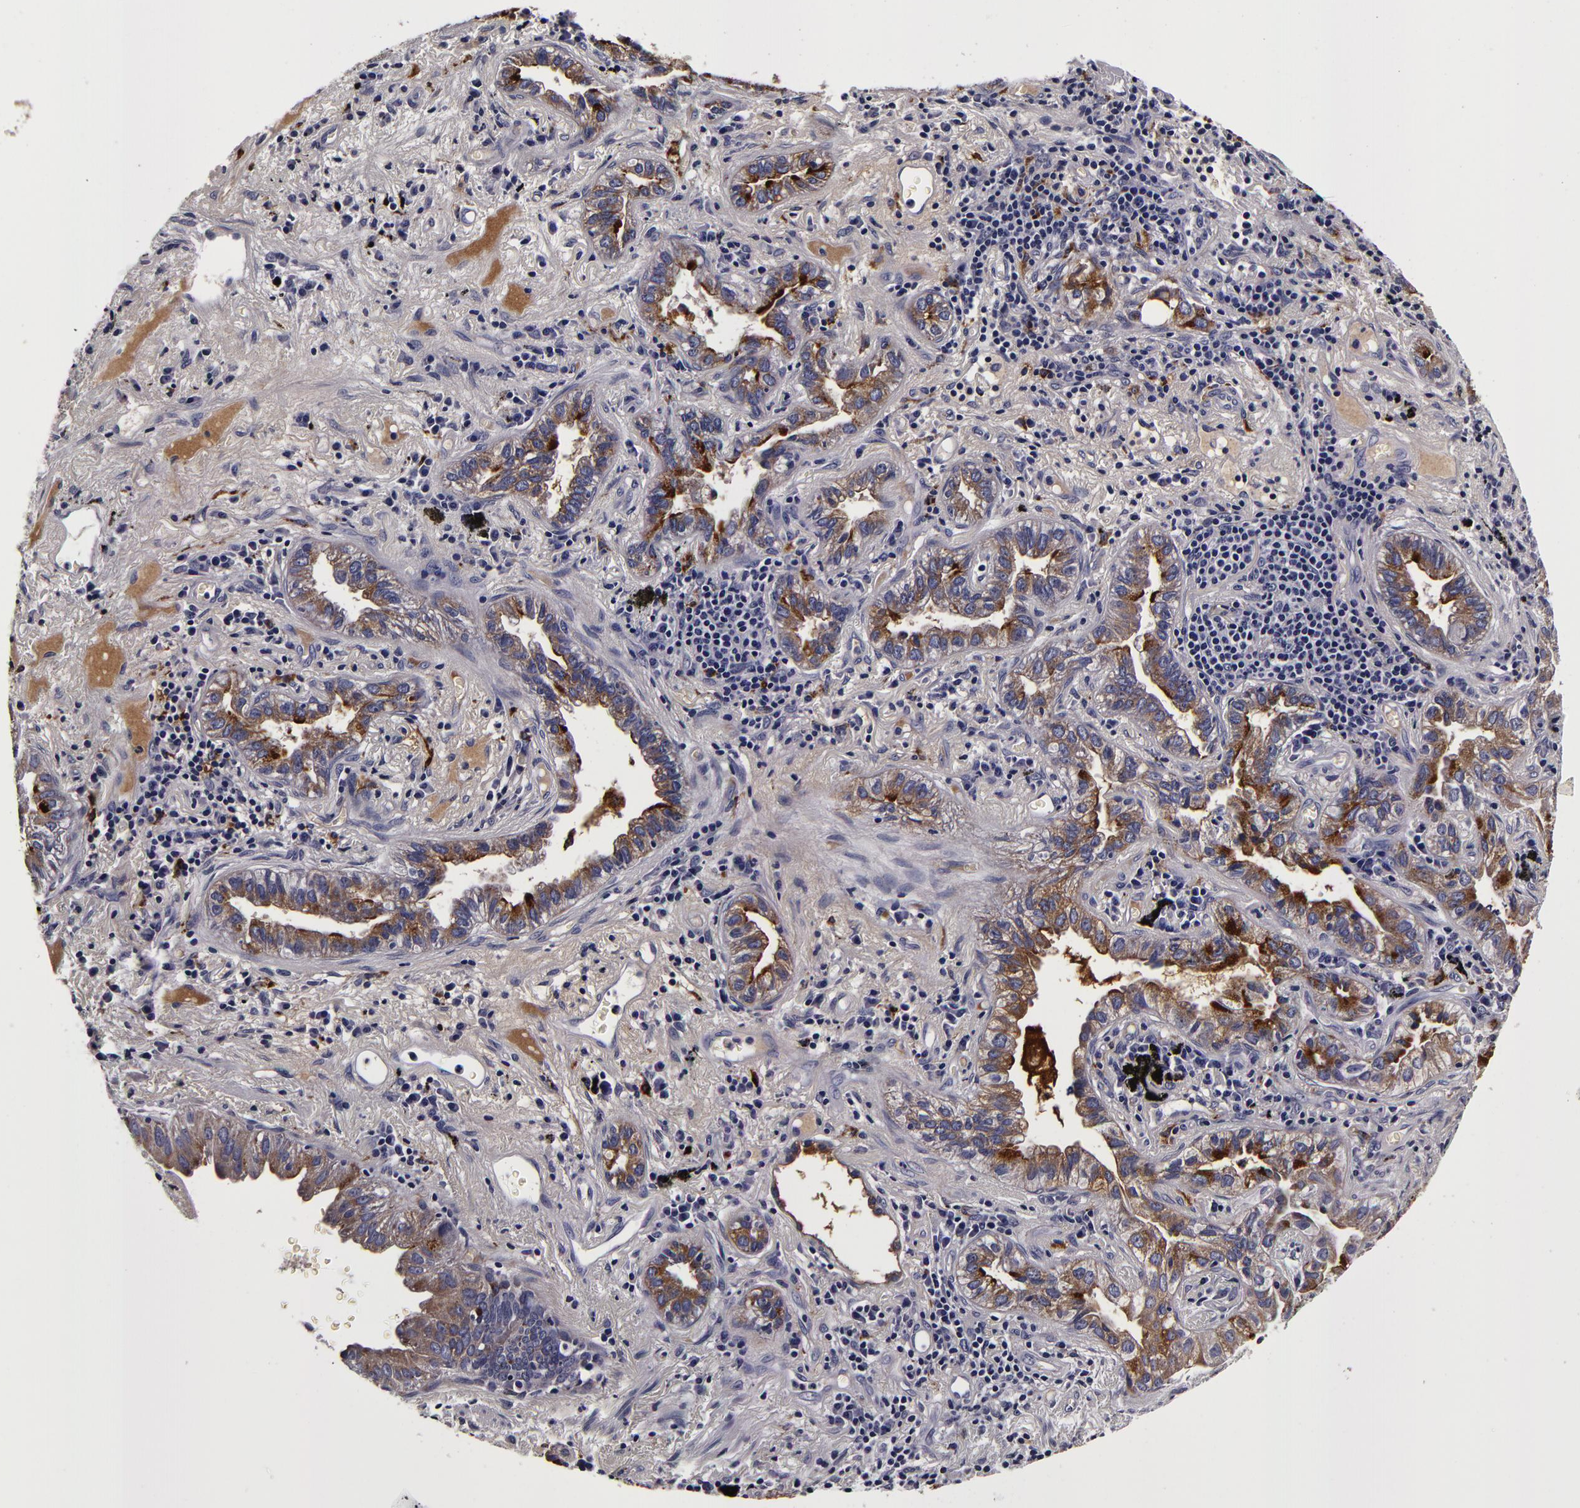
{"staining": {"intensity": "weak", "quantity": "25%-75%", "location": "cytoplasmic/membranous"}, "tissue": "lung cancer", "cell_type": "Tumor cells", "image_type": "cancer", "snomed": [{"axis": "morphology", "description": "Adenocarcinoma, NOS"}, {"axis": "topography", "description": "Lung"}], "caption": "Lung cancer (adenocarcinoma) was stained to show a protein in brown. There is low levels of weak cytoplasmic/membranous staining in approximately 25%-75% of tumor cells. The staining was performed using DAB, with brown indicating positive protein expression. Nuclei are stained blue with hematoxylin.", "gene": "LGALS3BP", "patient": {"sex": "female", "age": 50}}